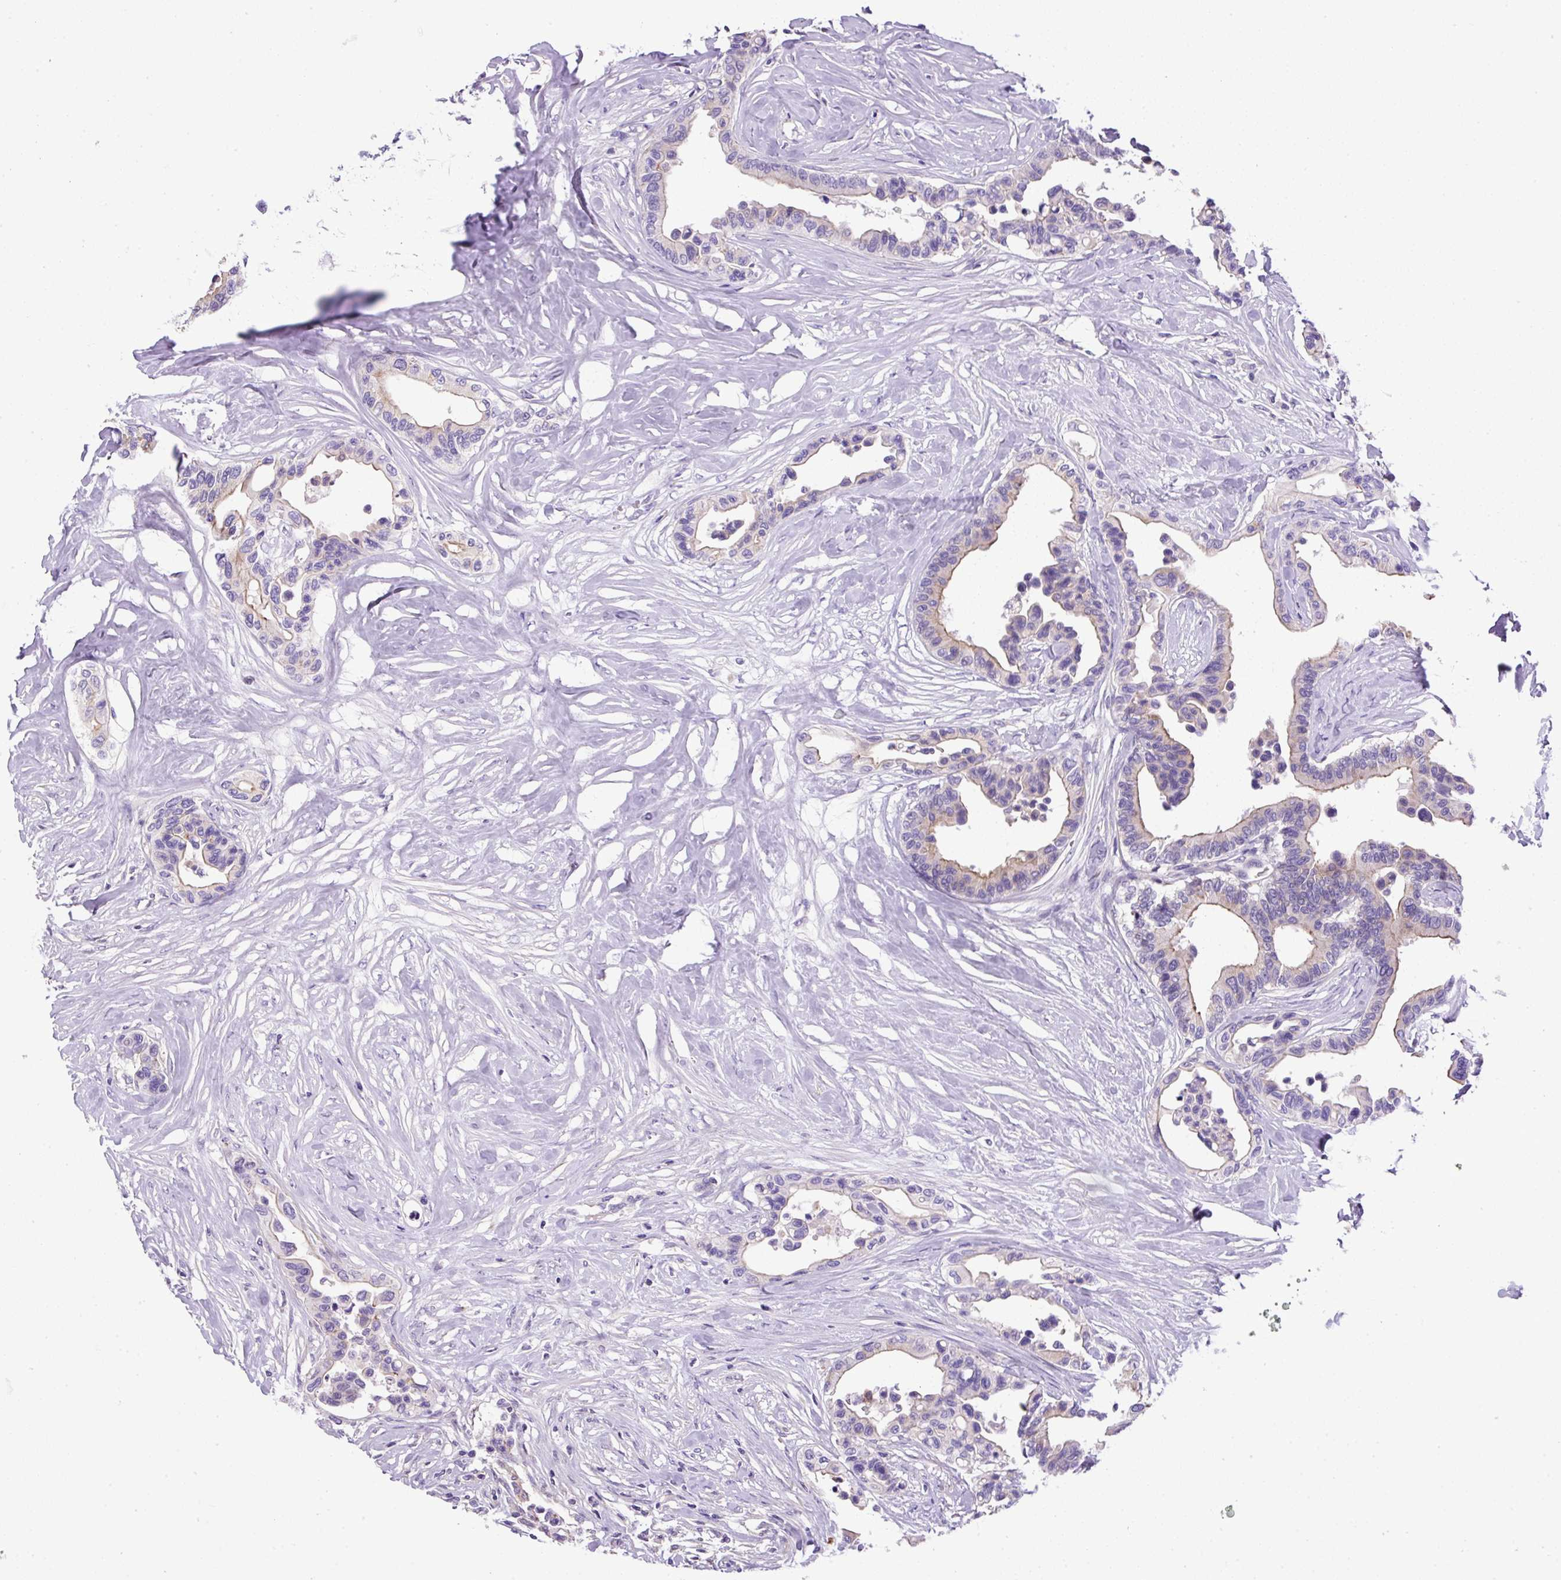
{"staining": {"intensity": "weak", "quantity": "<25%", "location": "cytoplasmic/membranous"}, "tissue": "colorectal cancer", "cell_type": "Tumor cells", "image_type": "cancer", "snomed": [{"axis": "morphology", "description": "Normal tissue, NOS"}, {"axis": "morphology", "description": "Adenocarcinoma, NOS"}, {"axis": "topography", "description": "Colon"}], "caption": "Image shows no protein staining in tumor cells of colorectal adenocarcinoma tissue. The staining was performed using DAB (3,3'-diaminobenzidine) to visualize the protein expression in brown, while the nuclei were stained in blue with hematoxylin (Magnification: 20x).", "gene": "NPTN", "patient": {"sex": "male", "age": 82}}